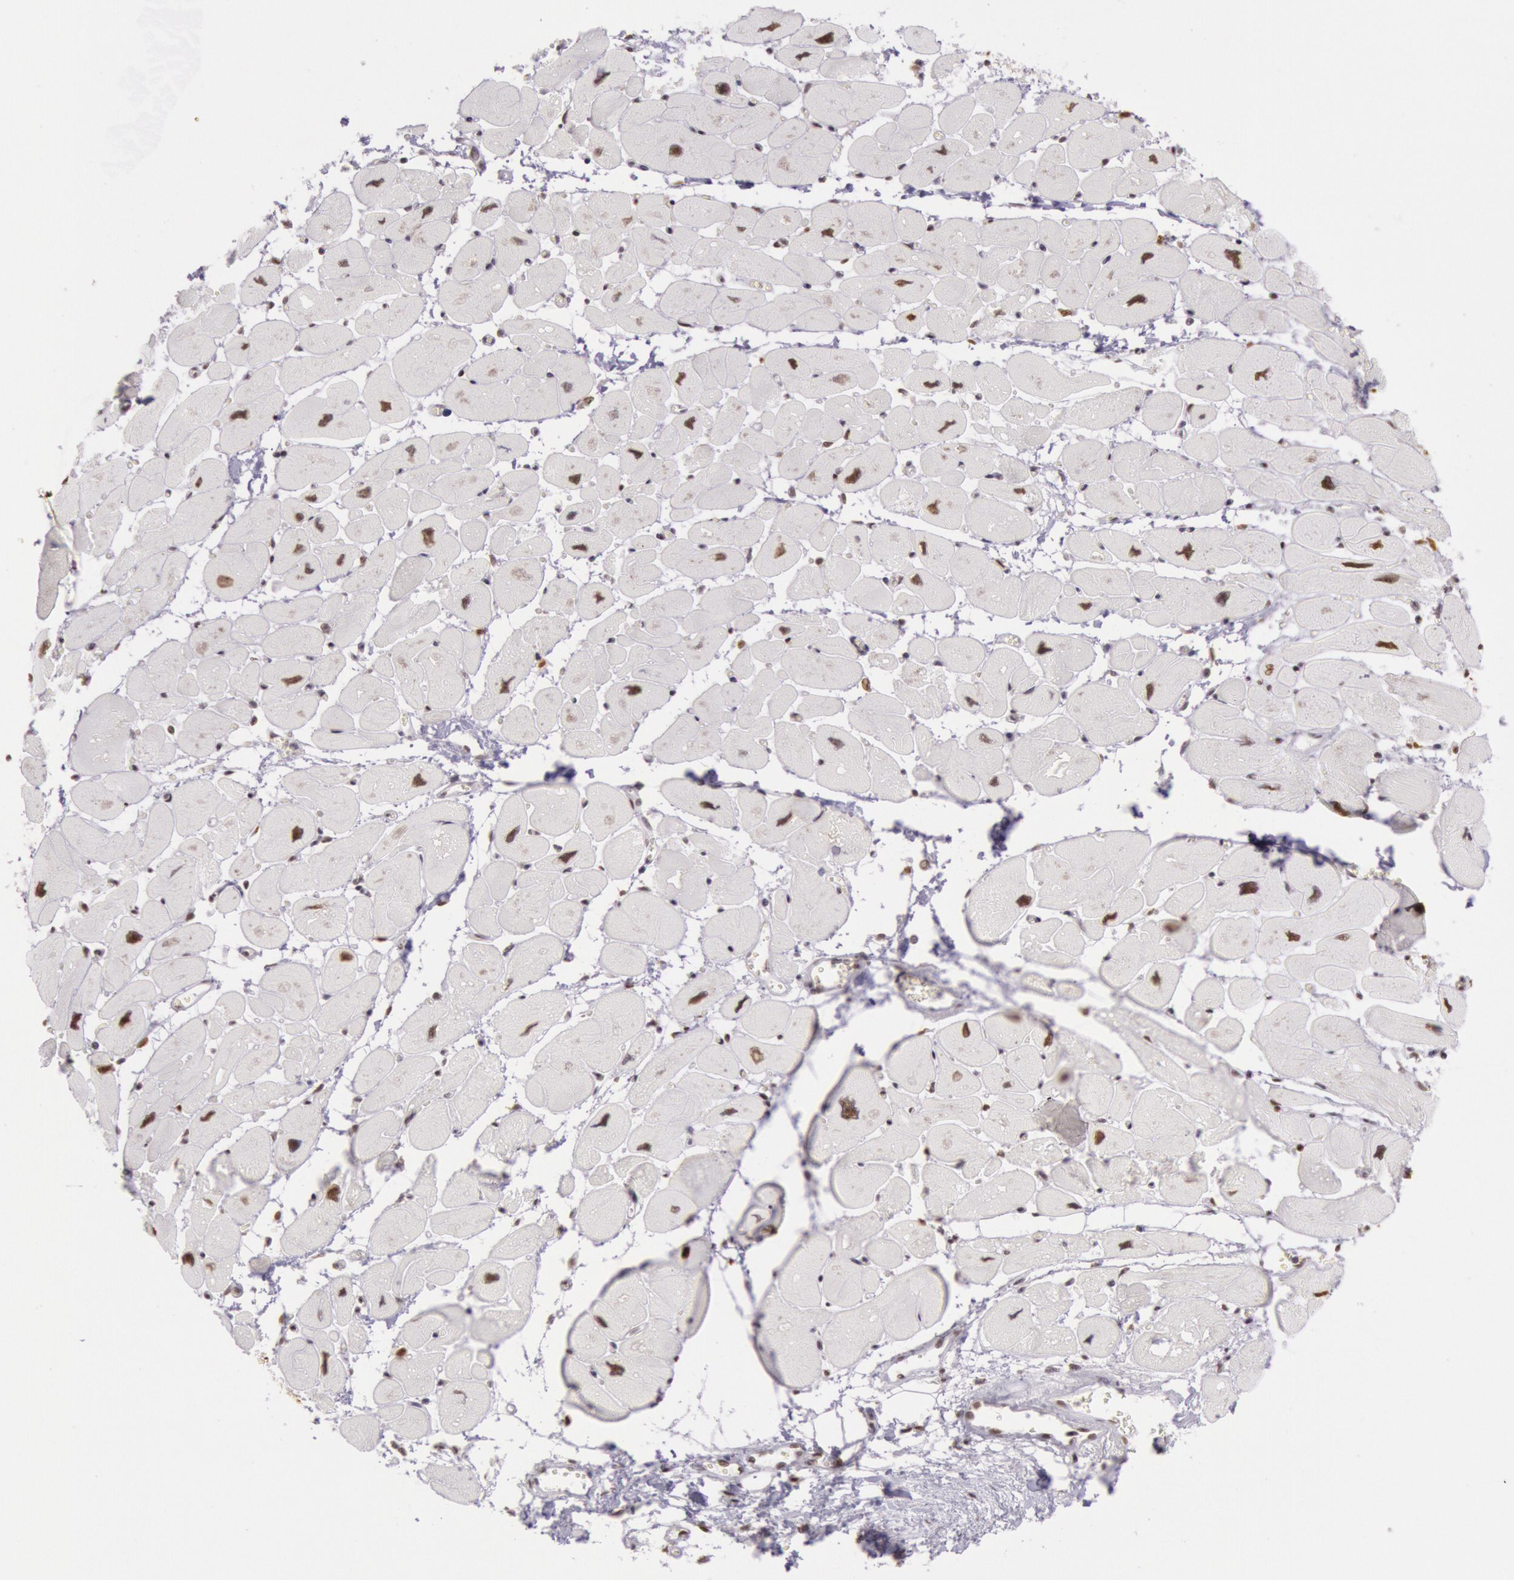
{"staining": {"intensity": "moderate", "quantity": "25%-75%", "location": "nuclear"}, "tissue": "heart muscle", "cell_type": "Cardiomyocytes", "image_type": "normal", "snomed": [{"axis": "morphology", "description": "Normal tissue, NOS"}, {"axis": "topography", "description": "Heart"}], "caption": "Protein staining demonstrates moderate nuclear expression in about 25%-75% of cardiomyocytes in unremarkable heart muscle. Using DAB (3,3'-diaminobenzidine) (brown) and hematoxylin (blue) stains, captured at high magnification using brightfield microscopy.", "gene": "HNRNPH1", "patient": {"sex": "female", "age": 54}}